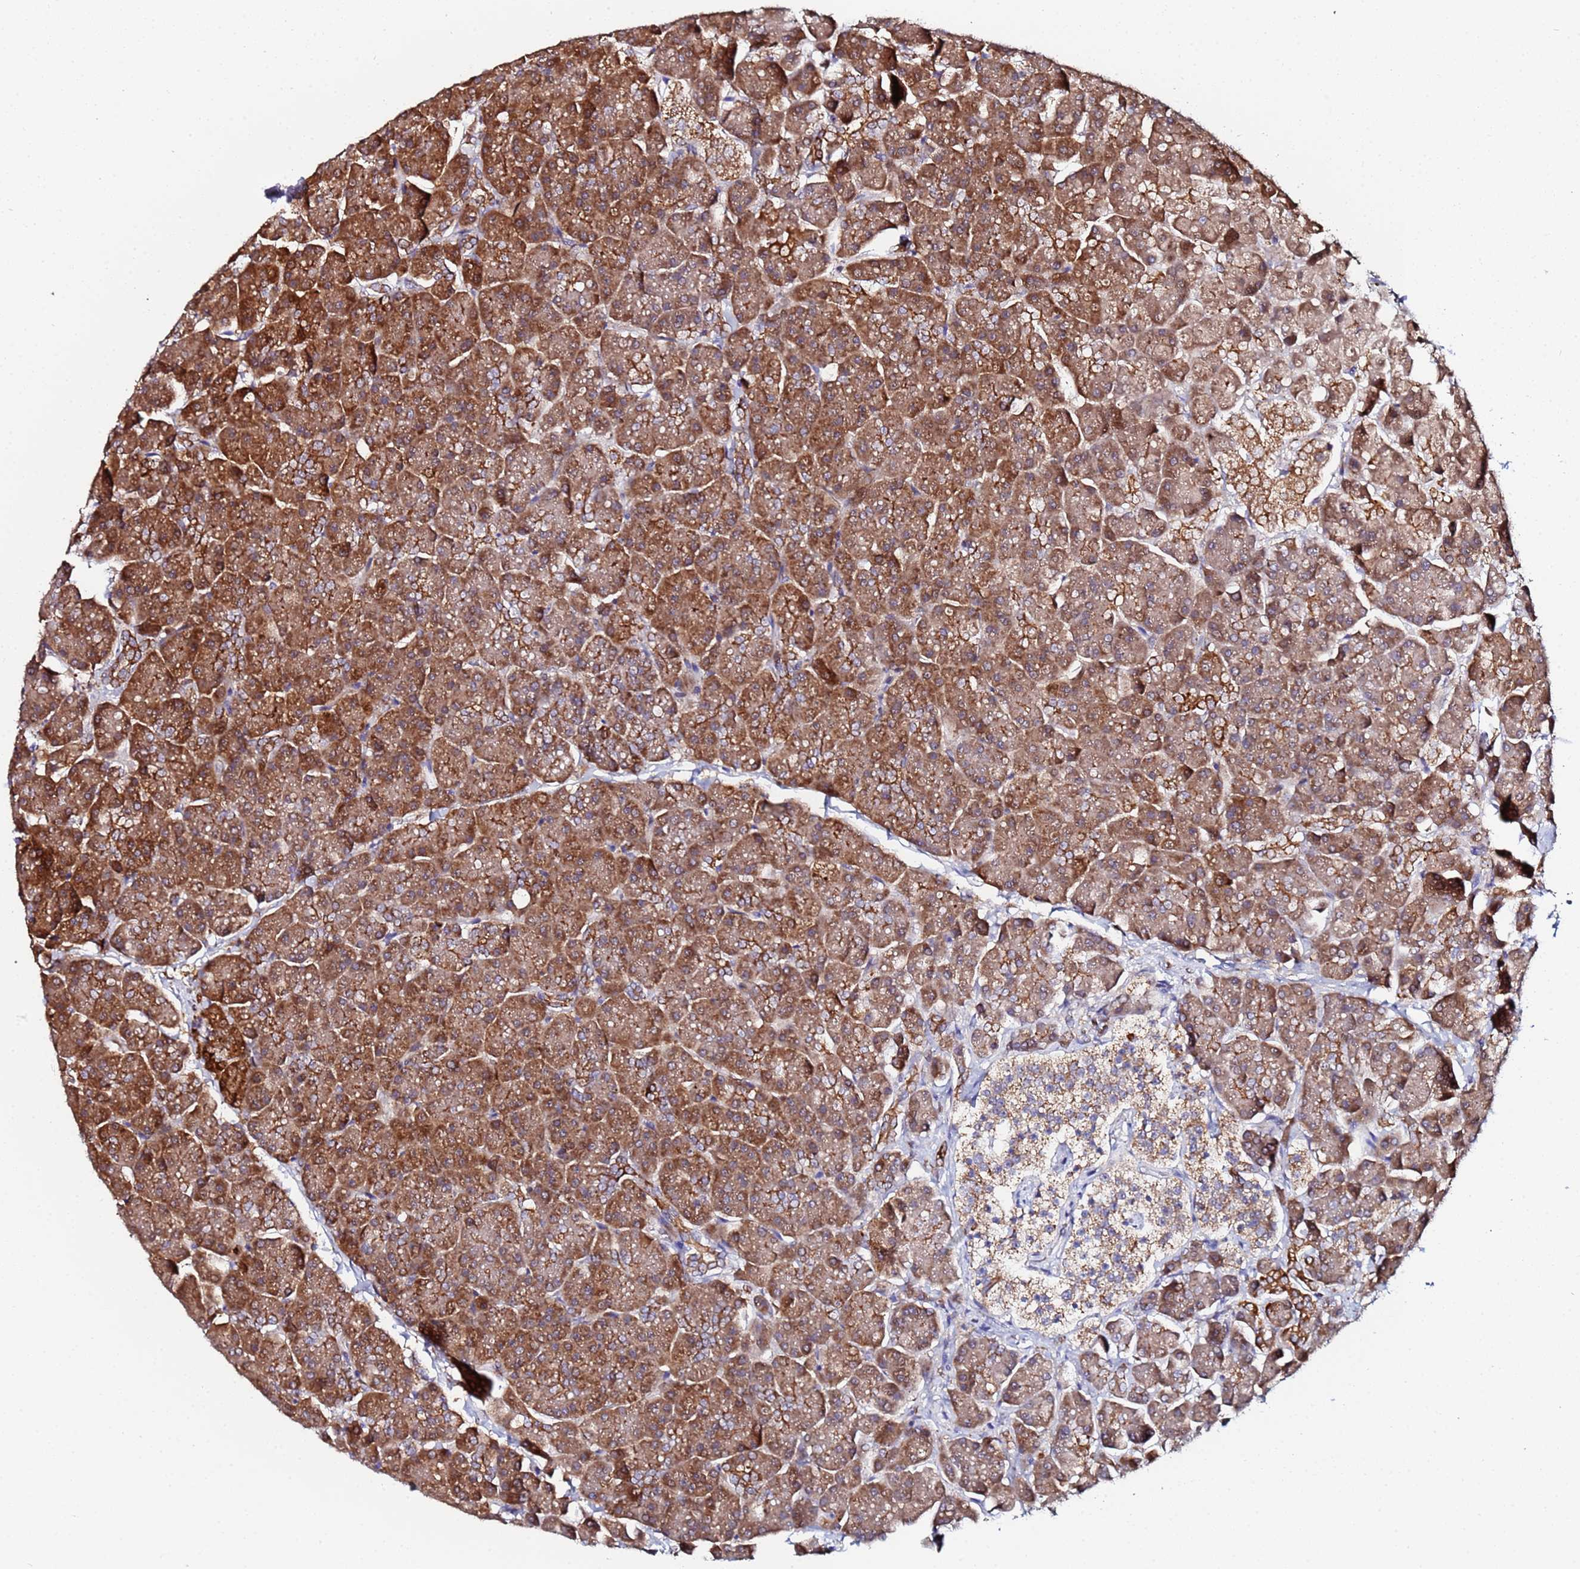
{"staining": {"intensity": "moderate", "quantity": ">75%", "location": "cytoplasmic/membranous"}, "tissue": "pancreas", "cell_type": "Exocrine glandular cells", "image_type": "normal", "snomed": [{"axis": "morphology", "description": "Normal tissue, NOS"}, {"axis": "topography", "description": "Pancreas"}, {"axis": "topography", "description": "Peripheral nerve tissue"}], "caption": "Moderate cytoplasmic/membranous protein positivity is identified in approximately >75% of exocrine glandular cells in pancreas. Immunohistochemistry stains the protein in brown and the nuclei are stained blue.", "gene": "CCDC127", "patient": {"sex": "male", "age": 54}}